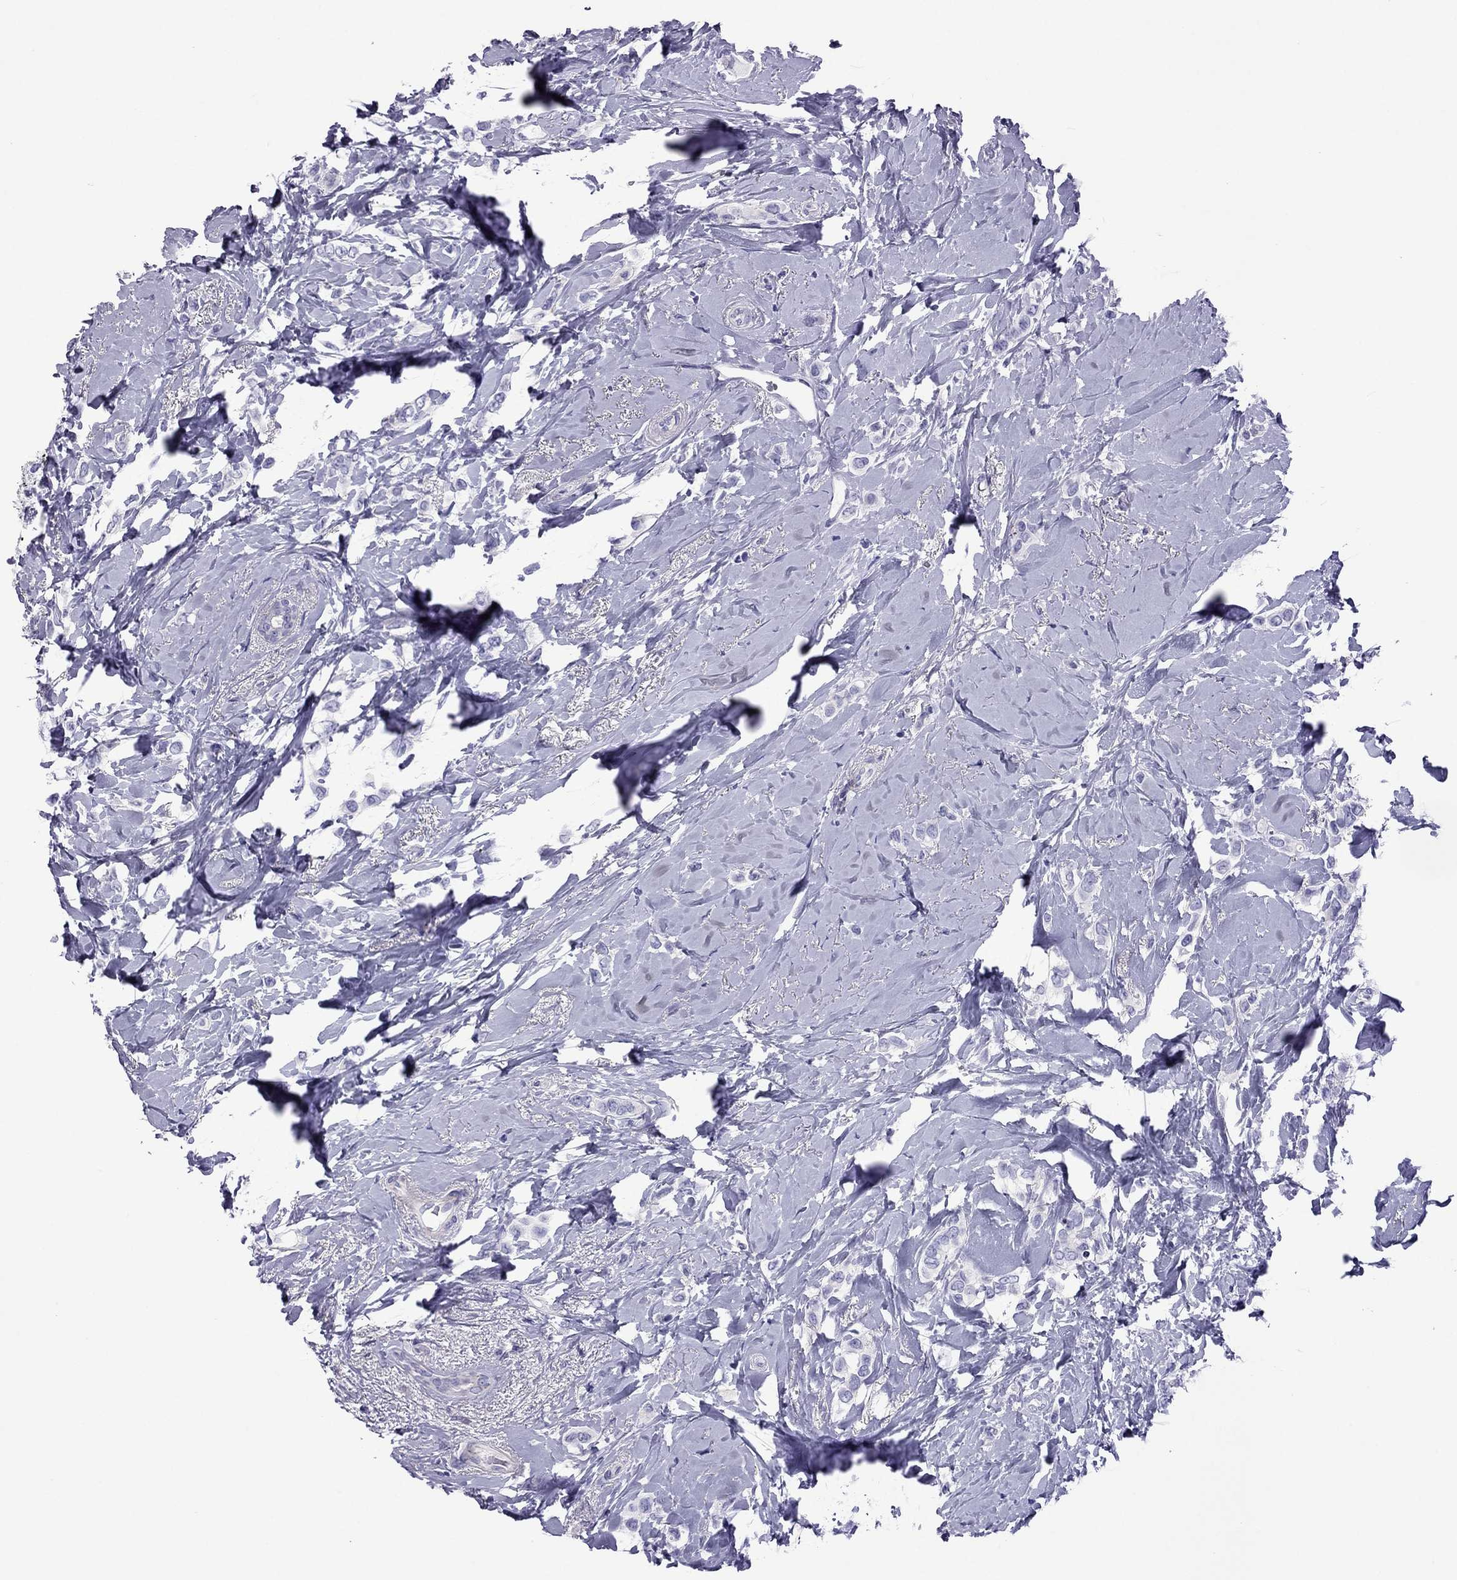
{"staining": {"intensity": "negative", "quantity": "none", "location": "none"}, "tissue": "breast cancer", "cell_type": "Tumor cells", "image_type": "cancer", "snomed": [{"axis": "morphology", "description": "Lobular carcinoma"}, {"axis": "topography", "description": "Breast"}], "caption": "Breast cancer was stained to show a protein in brown. There is no significant staining in tumor cells. Nuclei are stained in blue.", "gene": "MYL11", "patient": {"sex": "female", "age": 66}}